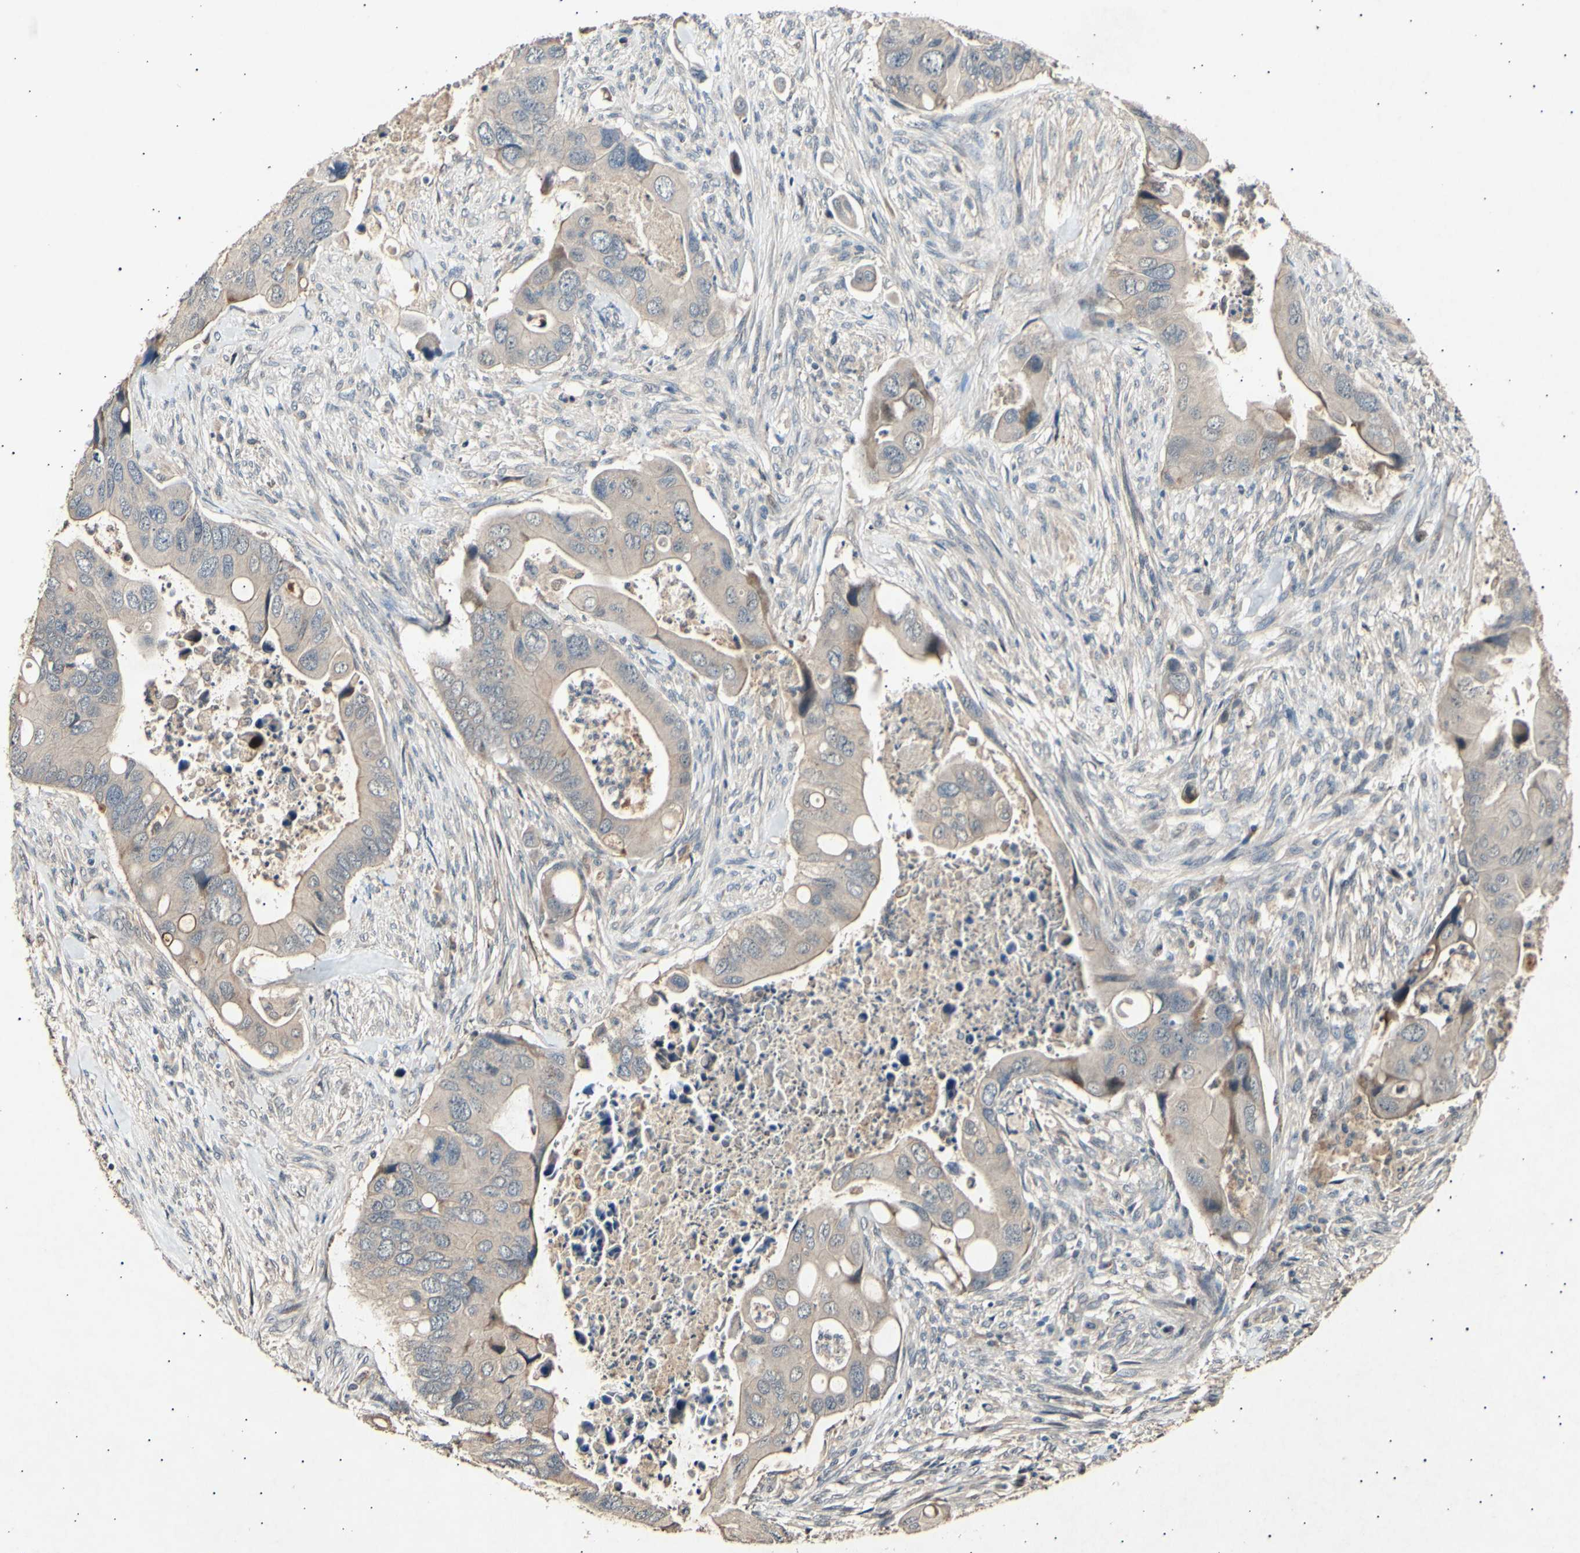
{"staining": {"intensity": "weak", "quantity": ">75%", "location": "cytoplasmic/membranous"}, "tissue": "colorectal cancer", "cell_type": "Tumor cells", "image_type": "cancer", "snomed": [{"axis": "morphology", "description": "Adenocarcinoma, NOS"}, {"axis": "topography", "description": "Rectum"}], "caption": "A histopathology image of adenocarcinoma (colorectal) stained for a protein shows weak cytoplasmic/membranous brown staining in tumor cells. The staining was performed using DAB, with brown indicating positive protein expression. Nuclei are stained blue with hematoxylin.", "gene": "ADCY3", "patient": {"sex": "female", "age": 57}}